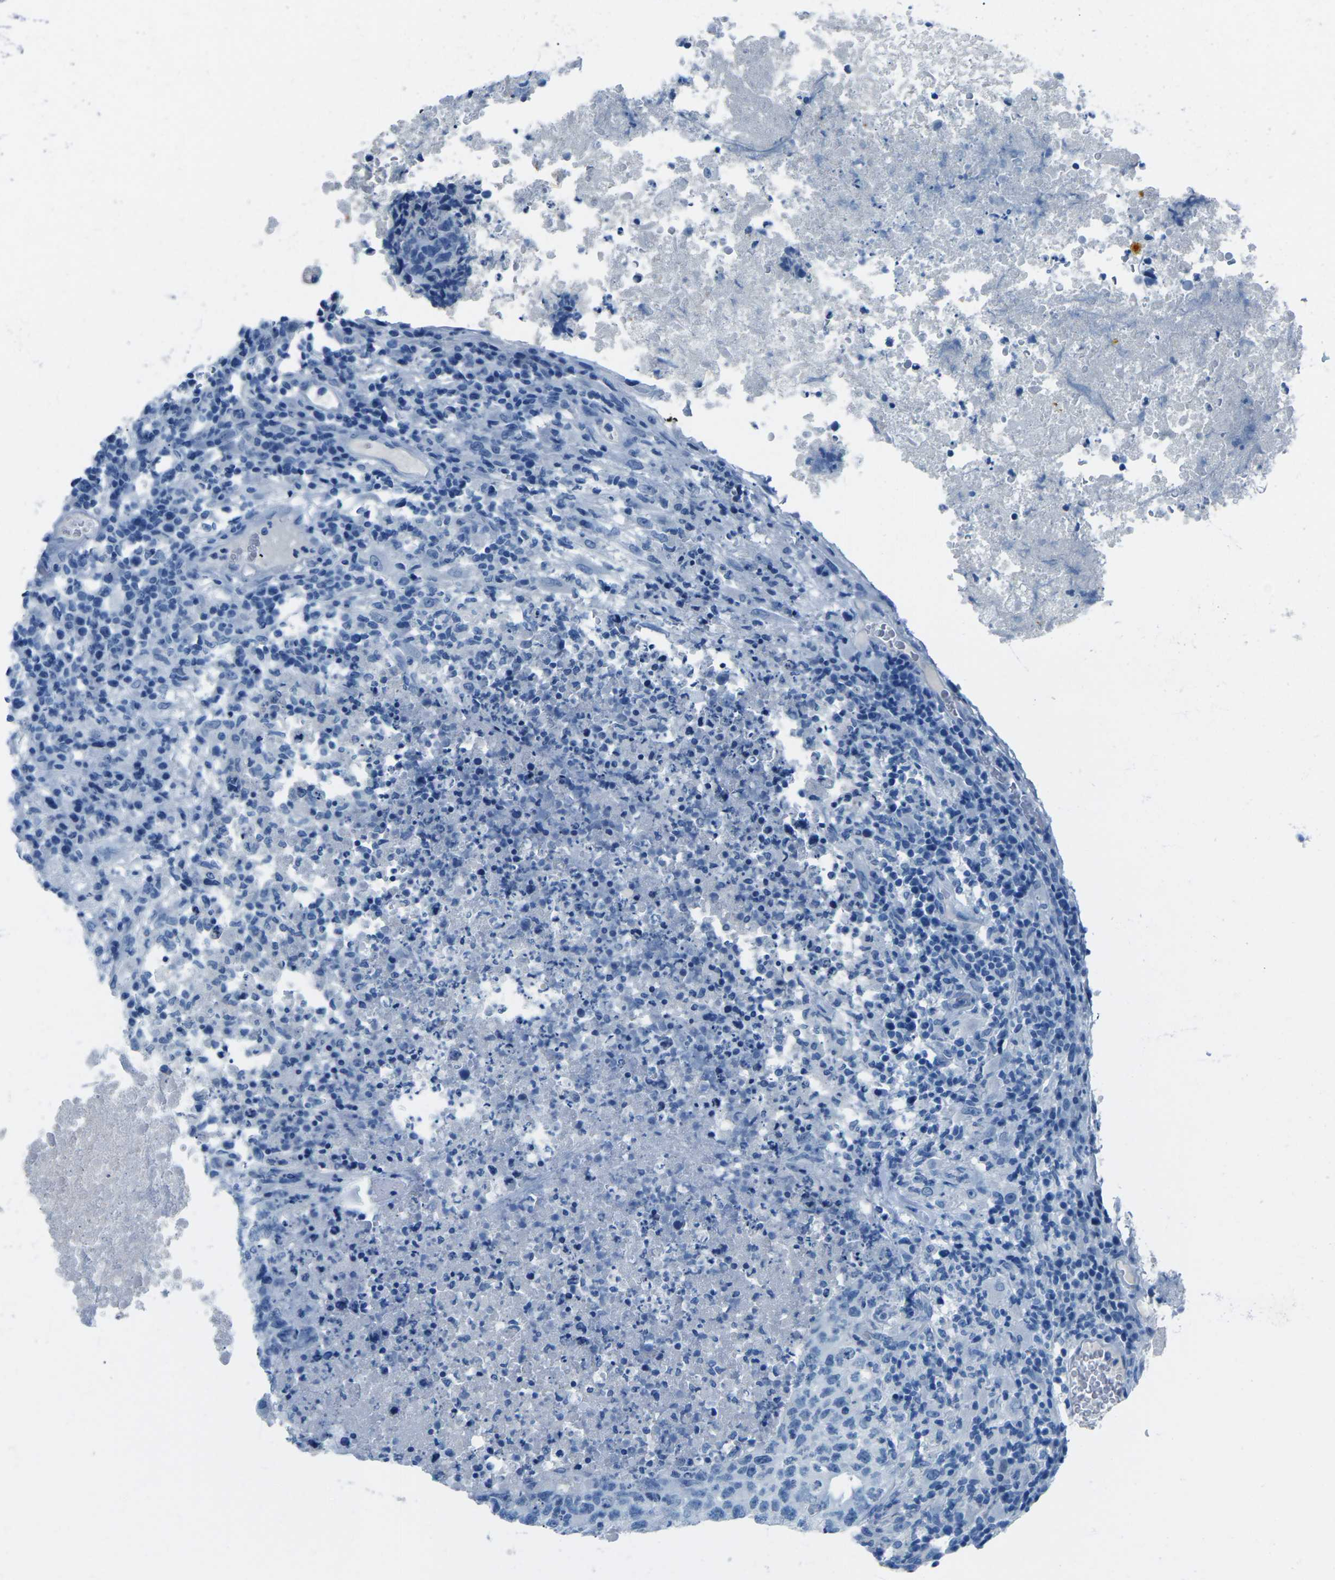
{"staining": {"intensity": "negative", "quantity": "none", "location": "none"}, "tissue": "testis cancer", "cell_type": "Tumor cells", "image_type": "cancer", "snomed": [{"axis": "morphology", "description": "Necrosis, NOS"}, {"axis": "morphology", "description": "Carcinoma, Embryonal, NOS"}, {"axis": "topography", "description": "Testis"}], "caption": "This is an immunohistochemistry (IHC) photomicrograph of testis embryonal carcinoma. There is no positivity in tumor cells.", "gene": "MYH8", "patient": {"sex": "male", "age": 19}}